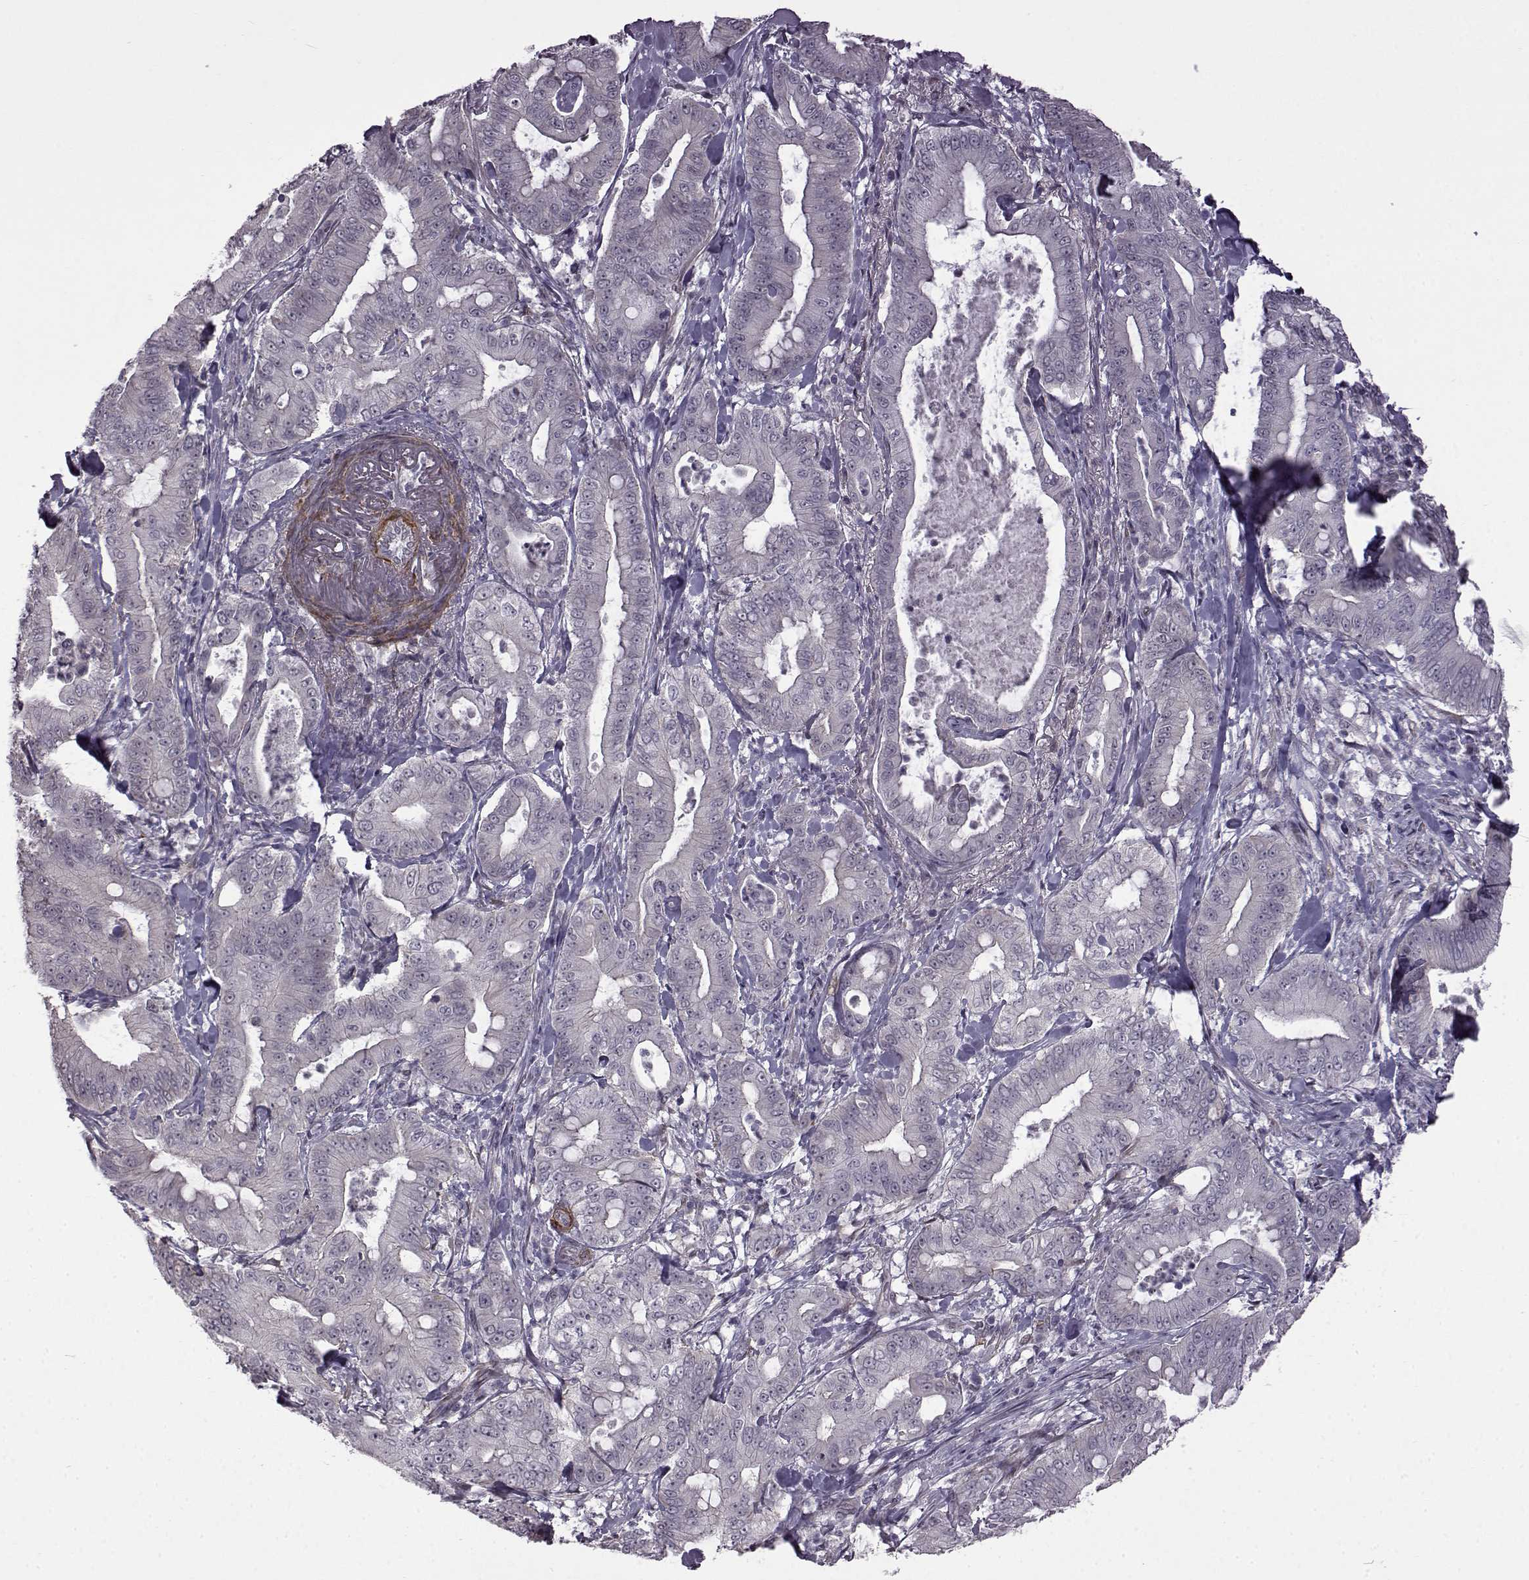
{"staining": {"intensity": "negative", "quantity": "none", "location": "none"}, "tissue": "pancreatic cancer", "cell_type": "Tumor cells", "image_type": "cancer", "snomed": [{"axis": "morphology", "description": "Adenocarcinoma, NOS"}, {"axis": "topography", "description": "Pancreas"}], "caption": "Immunohistochemical staining of adenocarcinoma (pancreatic) reveals no significant expression in tumor cells.", "gene": "SYNPO2", "patient": {"sex": "male", "age": 71}}